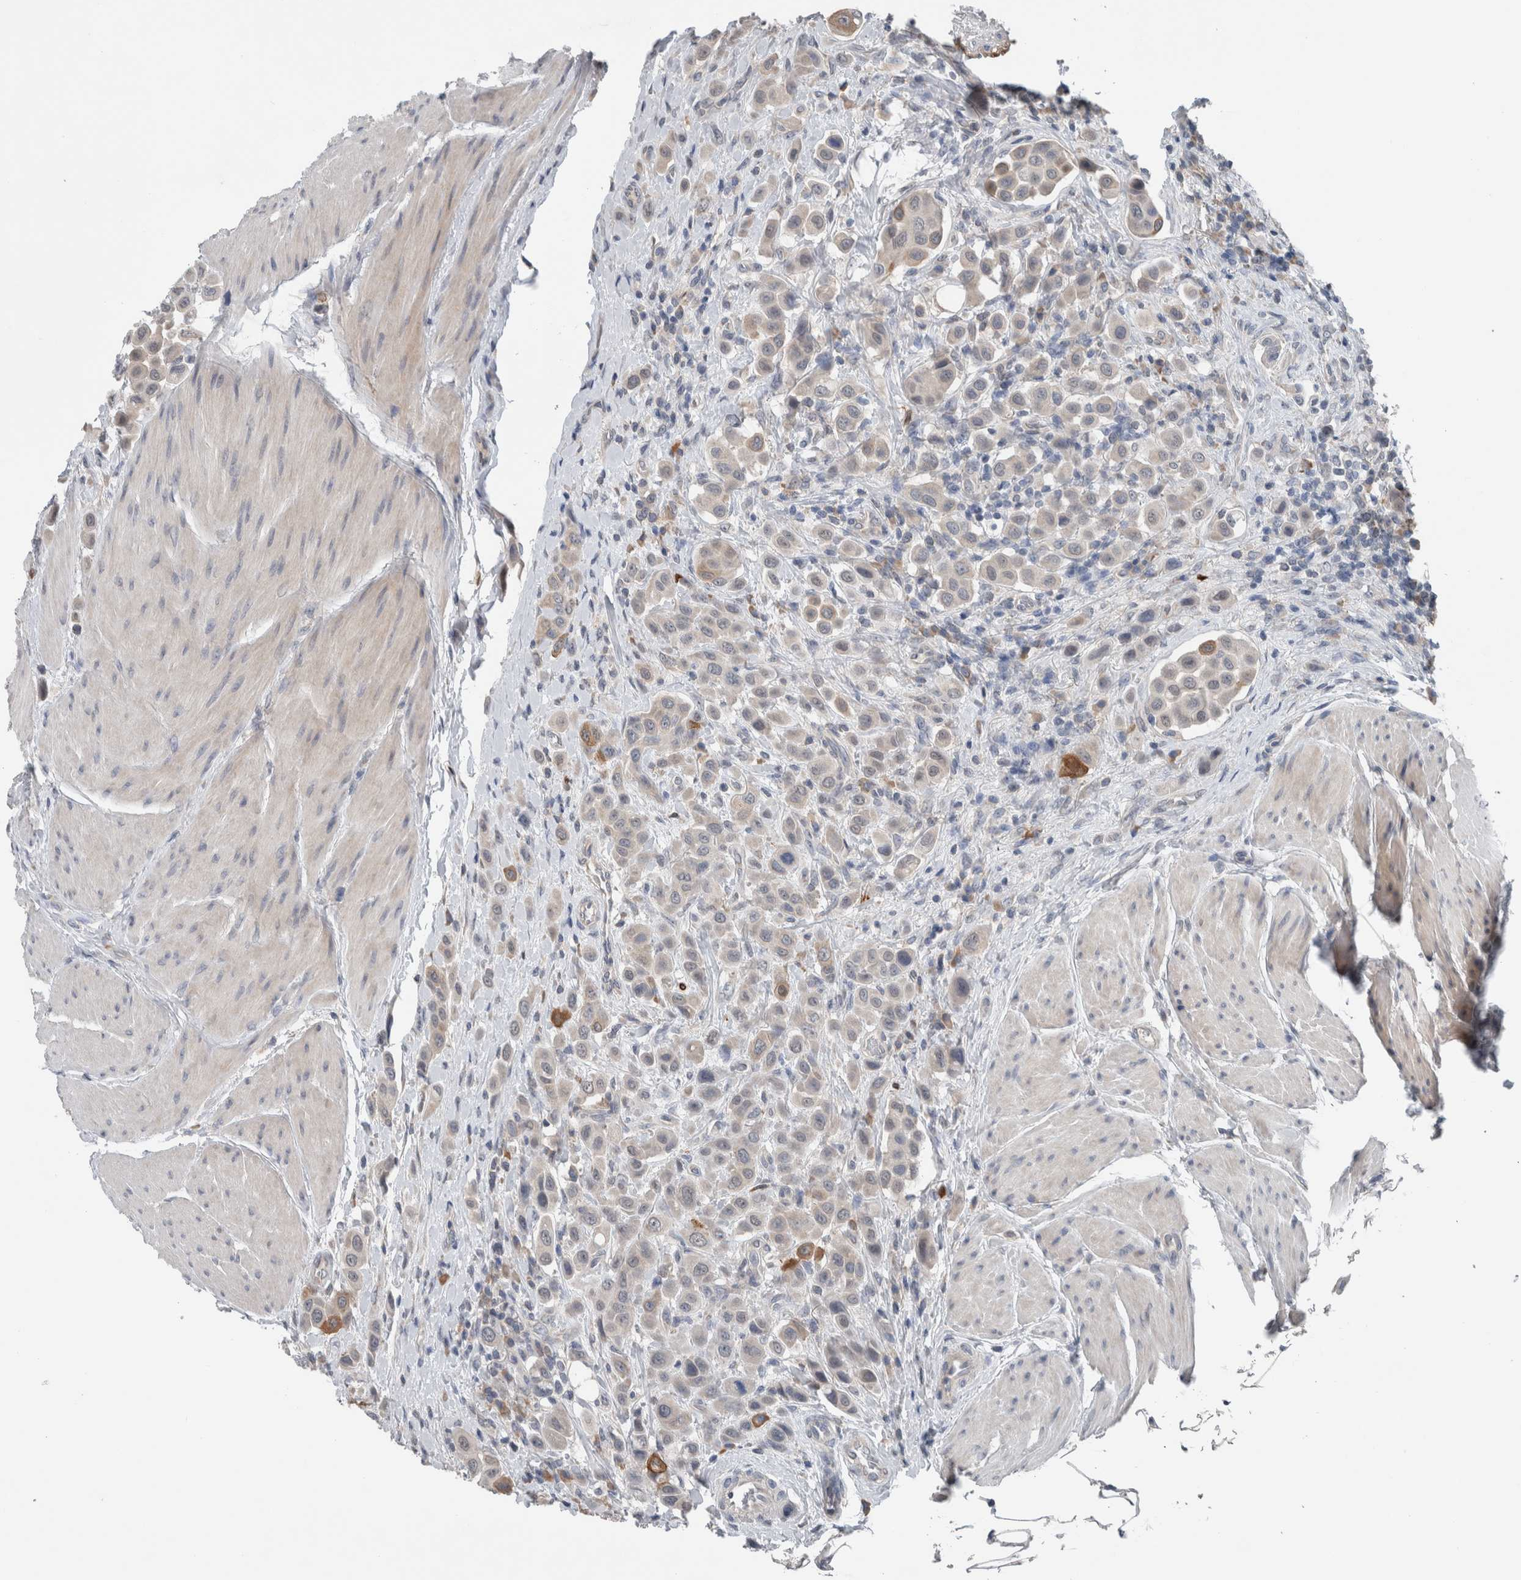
{"staining": {"intensity": "weak", "quantity": "<25%", "location": "cytoplasmic/membranous"}, "tissue": "urothelial cancer", "cell_type": "Tumor cells", "image_type": "cancer", "snomed": [{"axis": "morphology", "description": "Urothelial carcinoma, High grade"}, {"axis": "topography", "description": "Urinary bladder"}], "caption": "Histopathology image shows no protein staining in tumor cells of urothelial cancer tissue. (DAB IHC, high magnification).", "gene": "CRNN", "patient": {"sex": "male", "age": 50}}